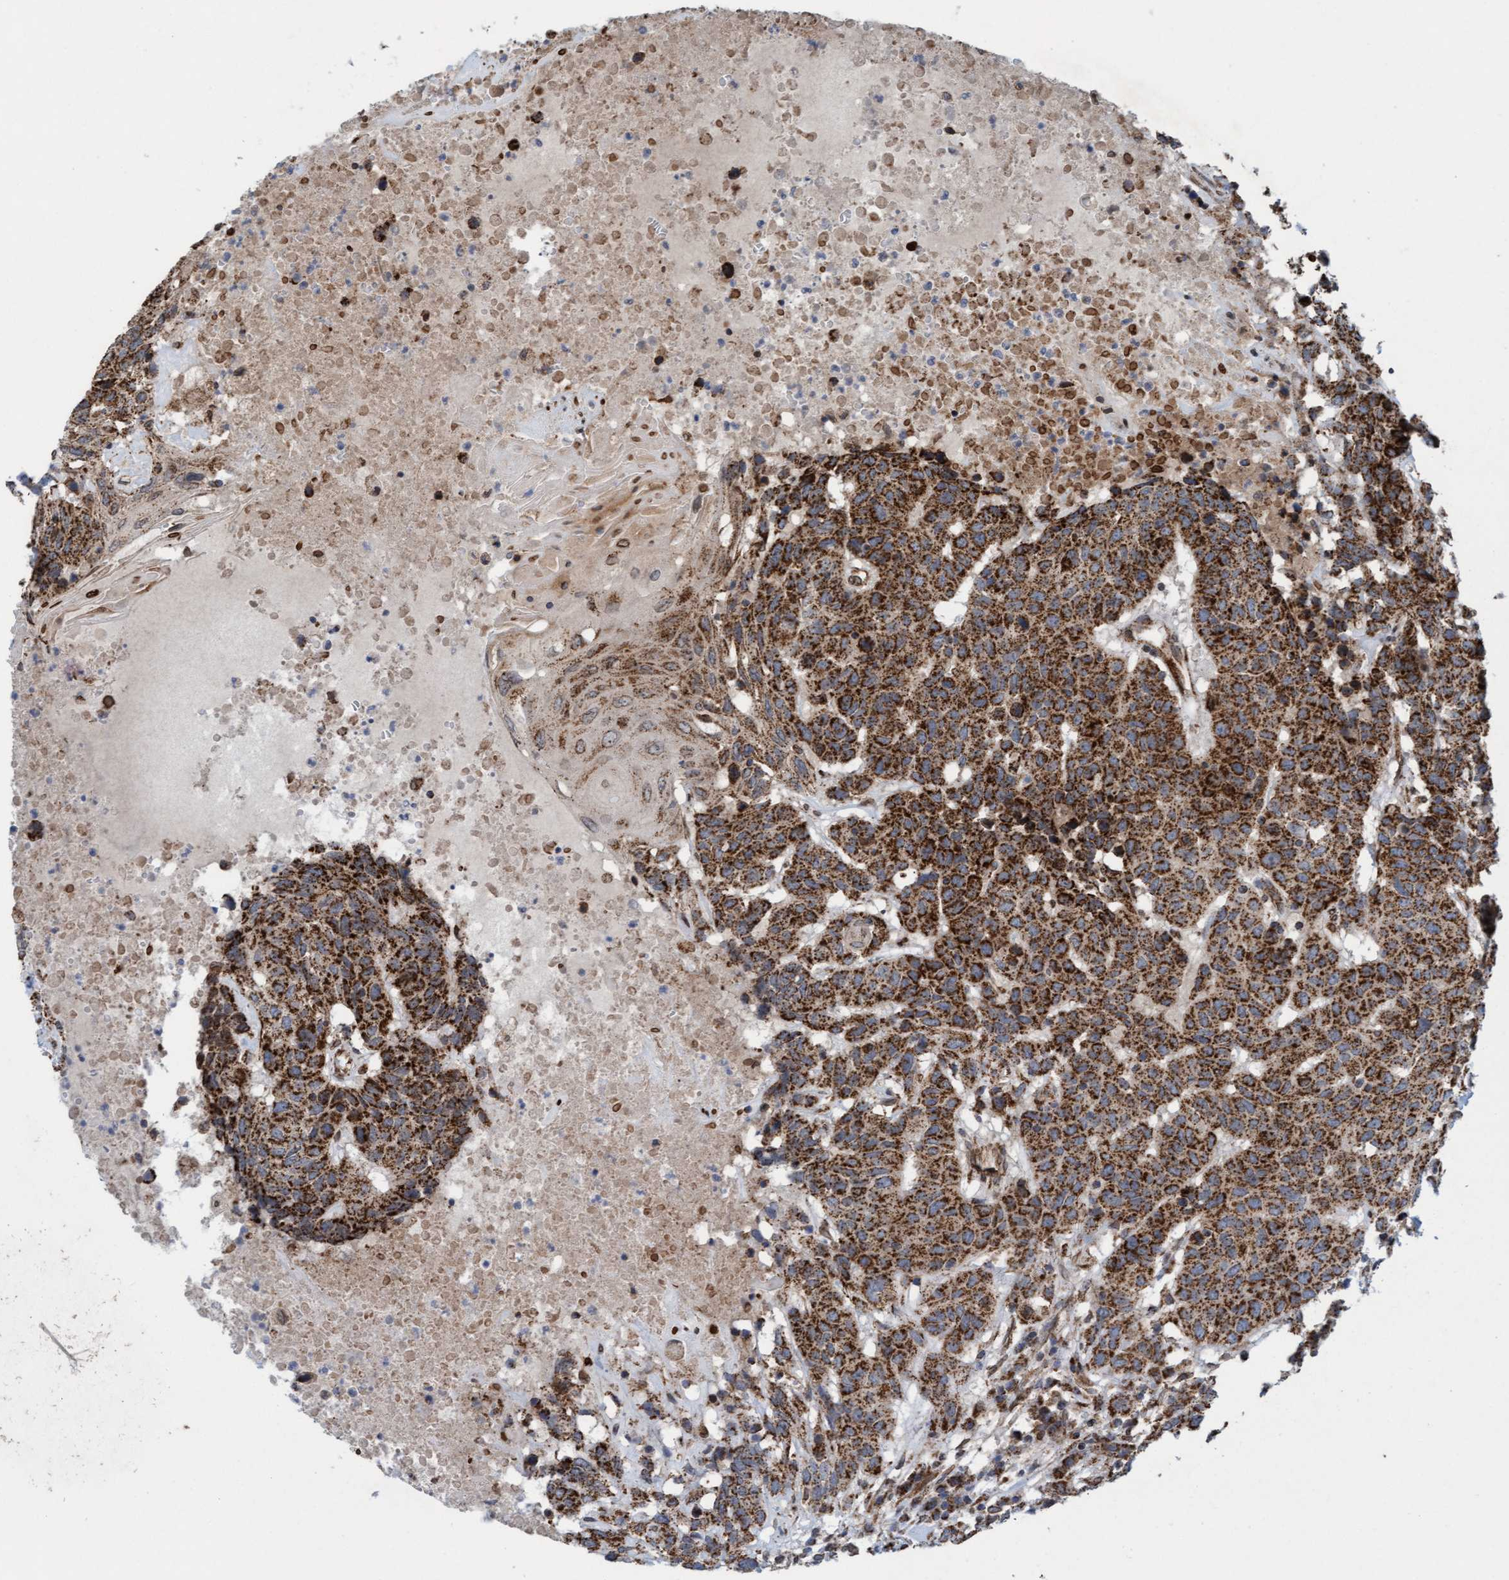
{"staining": {"intensity": "strong", "quantity": ">75%", "location": "cytoplasmic/membranous"}, "tissue": "head and neck cancer", "cell_type": "Tumor cells", "image_type": "cancer", "snomed": [{"axis": "morphology", "description": "Squamous cell carcinoma, NOS"}, {"axis": "topography", "description": "Head-Neck"}], "caption": "Tumor cells reveal high levels of strong cytoplasmic/membranous positivity in approximately >75% of cells in squamous cell carcinoma (head and neck).", "gene": "MRPS23", "patient": {"sex": "male", "age": 66}}